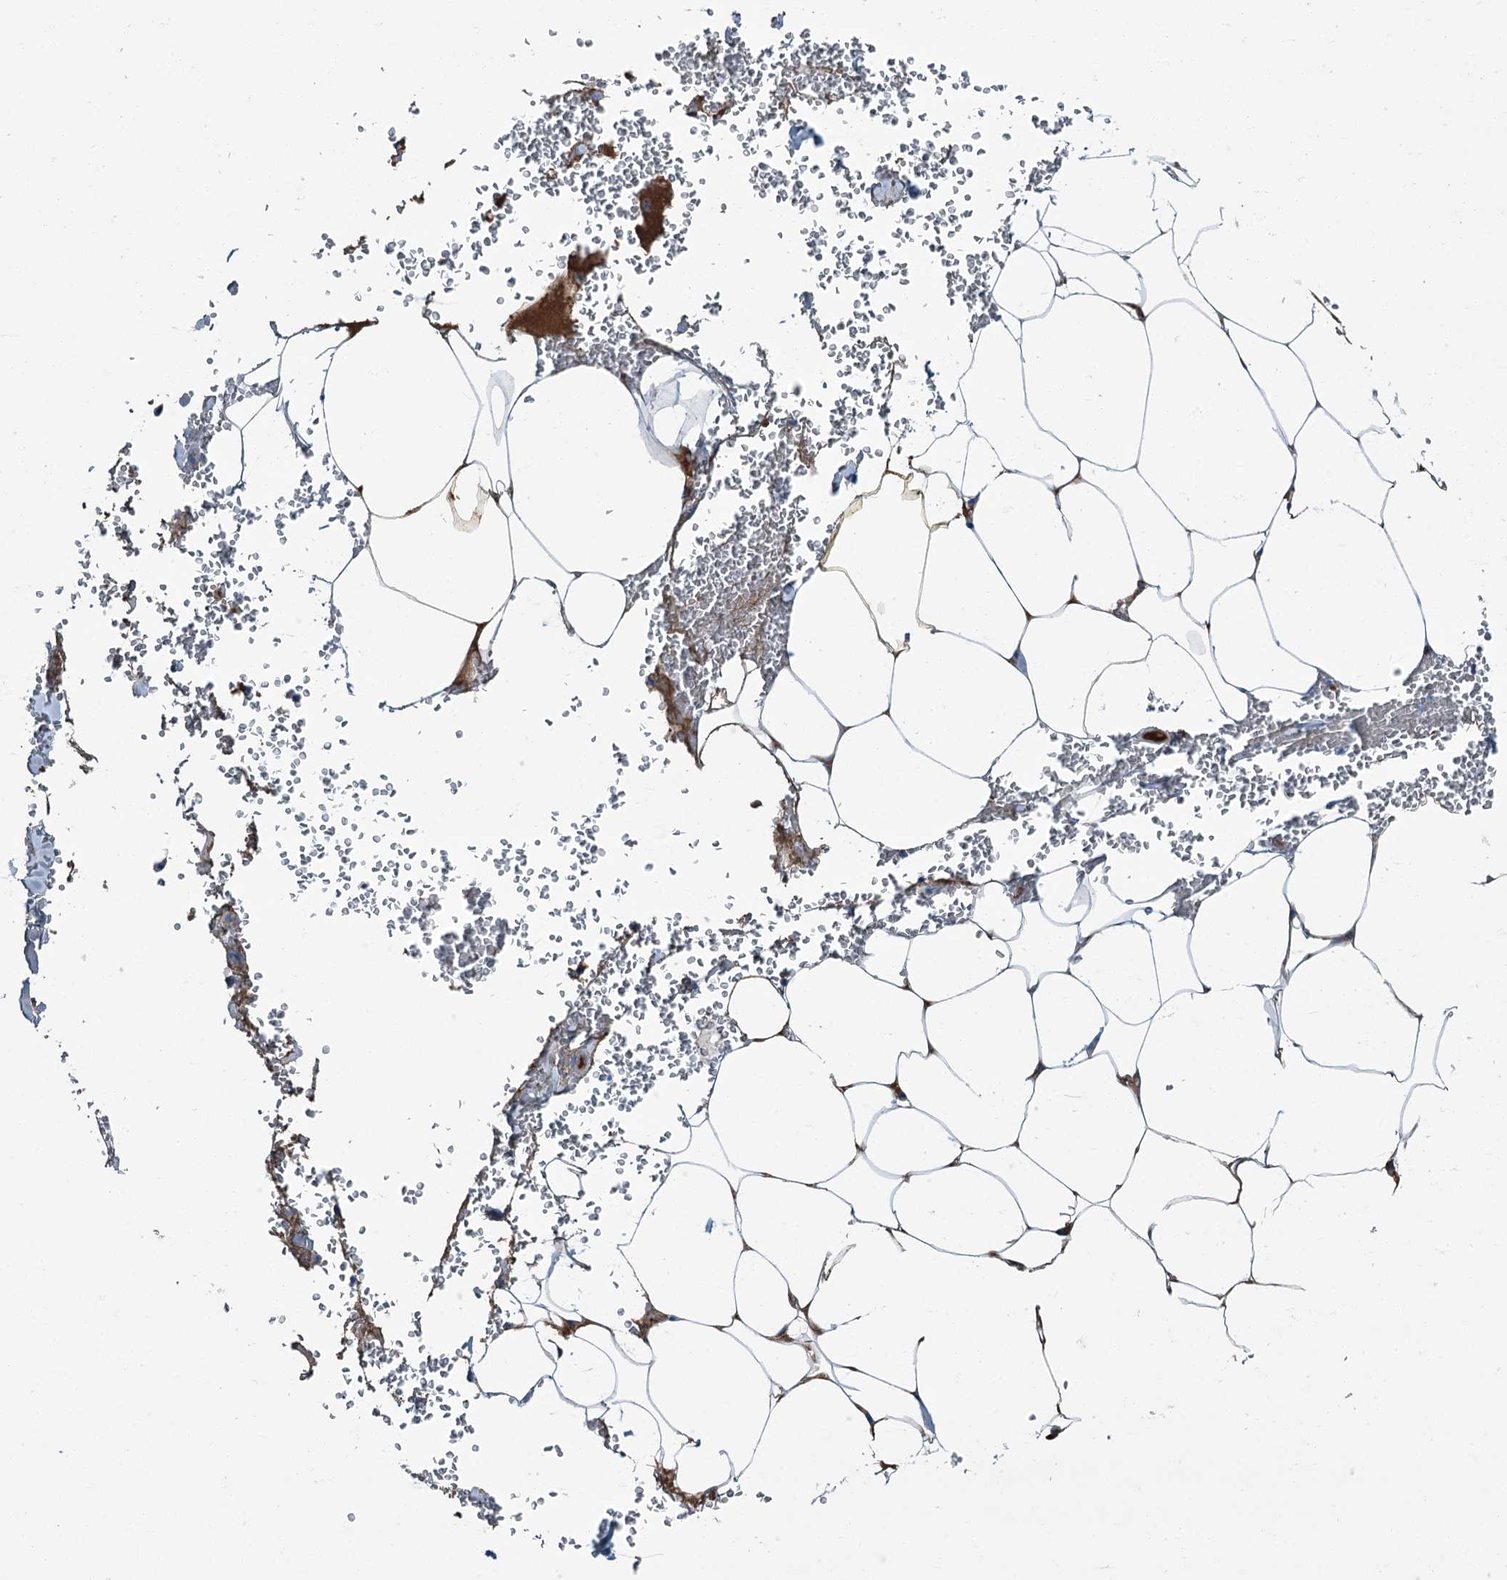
{"staining": {"intensity": "negative", "quantity": "none", "location": "none"}, "tissue": "adipose tissue", "cell_type": "Adipocytes", "image_type": "normal", "snomed": [{"axis": "morphology", "description": "Normal tissue, NOS"}, {"axis": "topography", "description": "Gallbladder"}, {"axis": "topography", "description": "Peripheral nerve tissue"}], "caption": "Immunohistochemical staining of benign human adipose tissue reveals no significant expression in adipocytes. The staining was performed using DAB (3,3'-diaminobenzidine) to visualize the protein expression in brown, while the nuclei were stained in blue with hematoxylin (Magnification: 20x).", "gene": "AXL", "patient": {"sex": "male", "age": 38}}